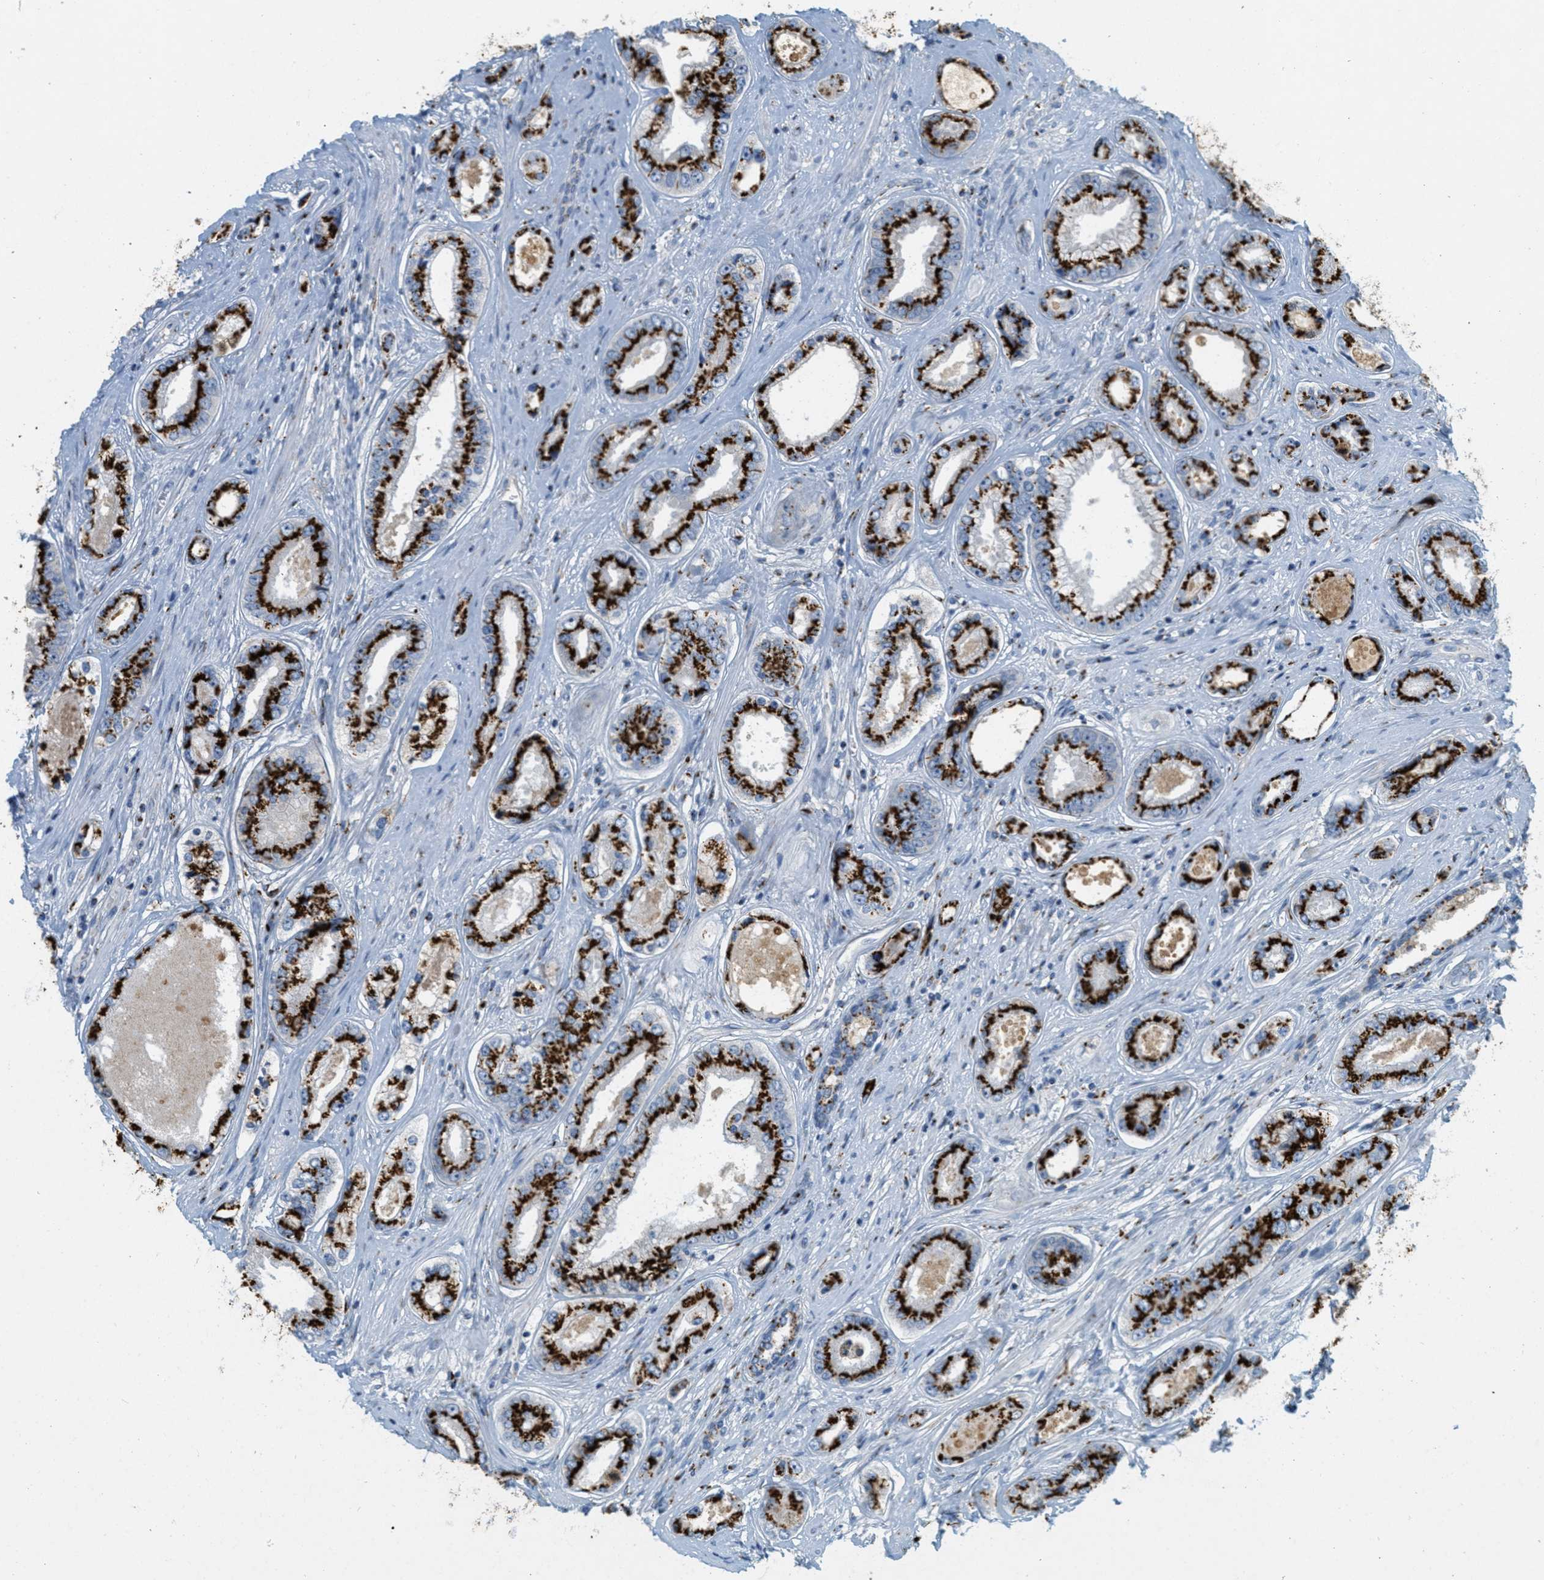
{"staining": {"intensity": "strong", "quantity": ">75%", "location": "cytoplasmic/membranous"}, "tissue": "prostate cancer", "cell_type": "Tumor cells", "image_type": "cancer", "snomed": [{"axis": "morphology", "description": "Adenocarcinoma, High grade"}, {"axis": "topography", "description": "Prostate"}], "caption": "Tumor cells exhibit strong cytoplasmic/membranous staining in approximately >75% of cells in adenocarcinoma (high-grade) (prostate). The protein of interest is stained brown, and the nuclei are stained in blue (DAB (3,3'-diaminobenzidine) IHC with brightfield microscopy, high magnification).", "gene": "ENTPD4", "patient": {"sex": "male", "age": 61}}